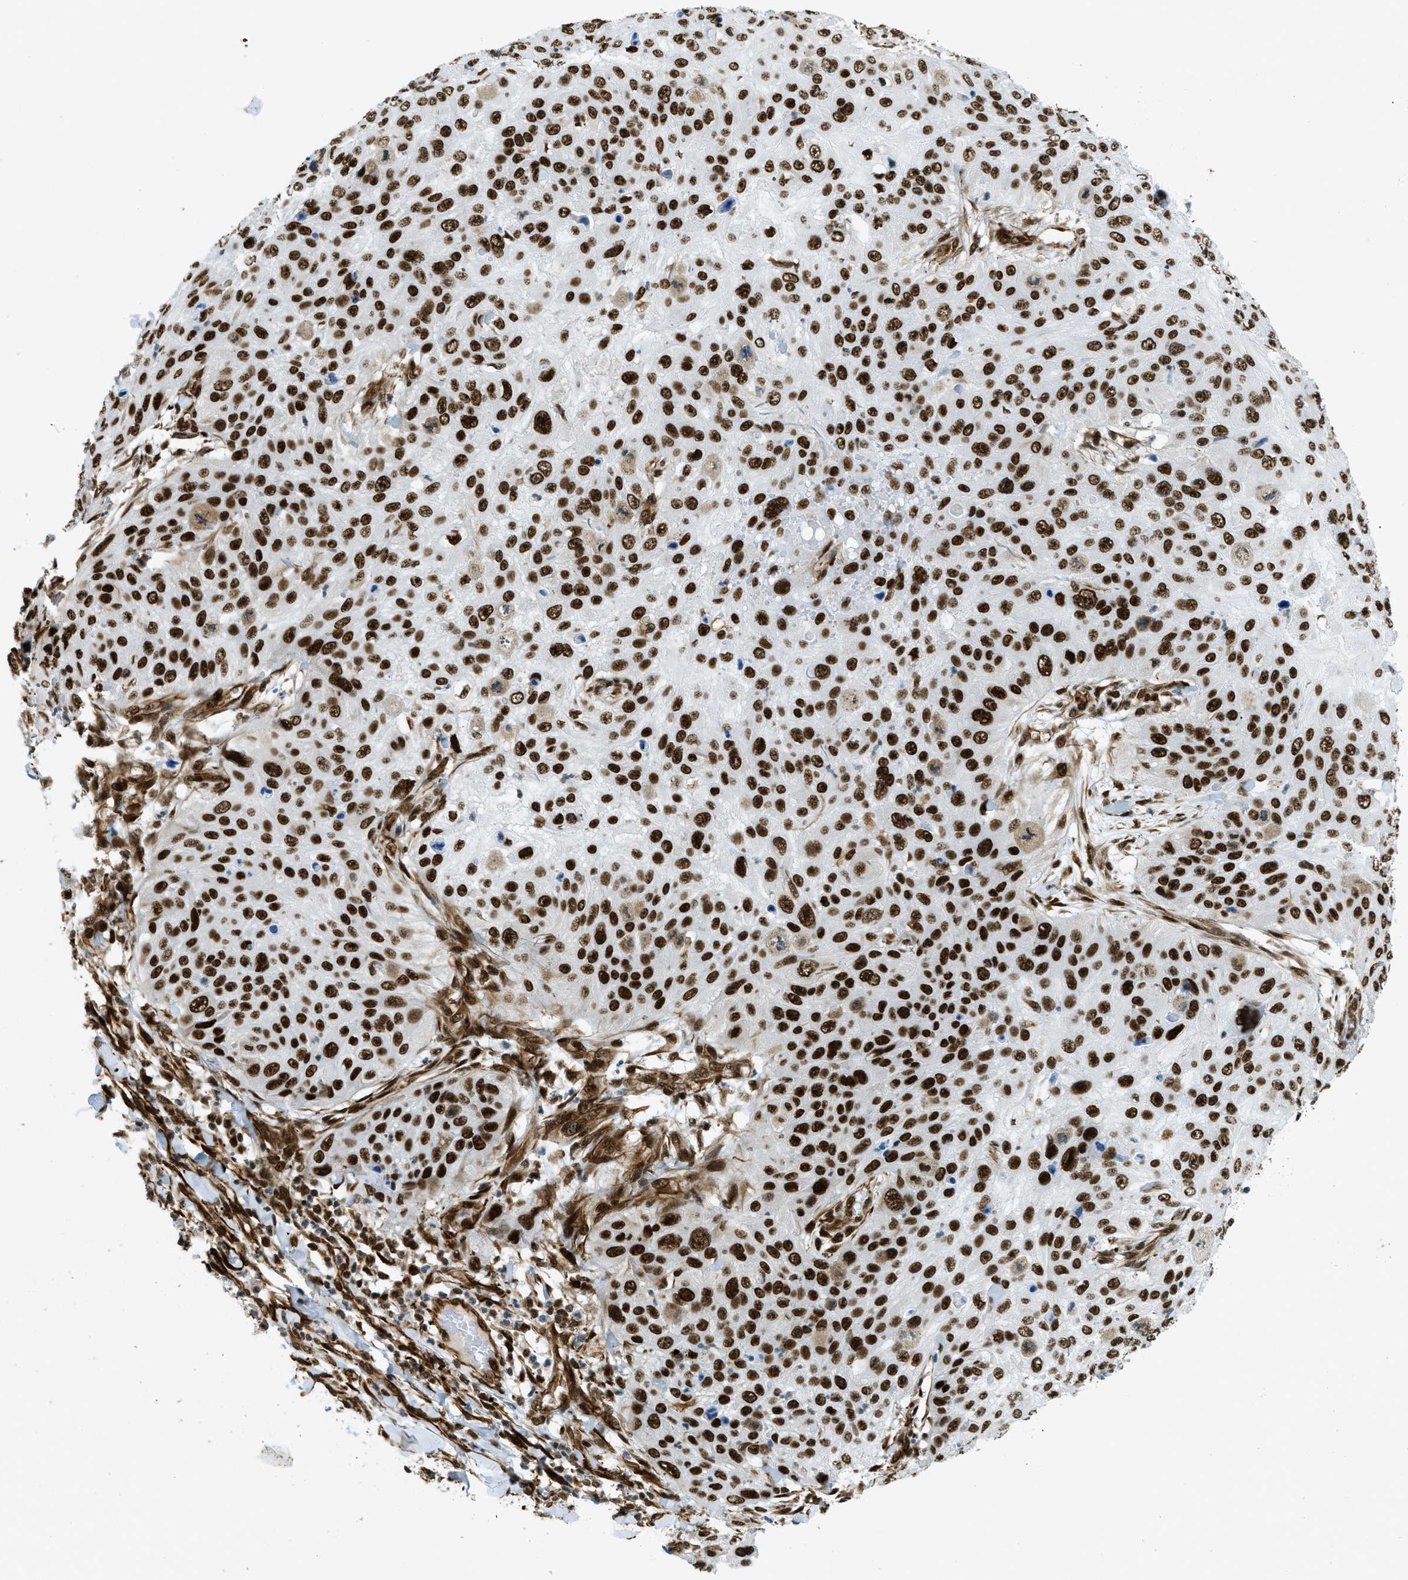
{"staining": {"intensity": "strong", "quantity": ">75%", "location": "nuclear"}, "tissue": "skin cancer", "cell_type": "Tumor cells", "image_type": "cancer", "snomed": [{"axis": "morphology", "description": "Squamous cell carcinoma, NOS"}, {"axis": "topography", "description": "Skin"}], "caption": "The photomicrograph reveals immunohistochemical staining of skin cancer. There is strong nuclear expression is present in about >75% of tumor cells.", "gene": "ZFR", "patient": {"sex": "female", "age": 80}}